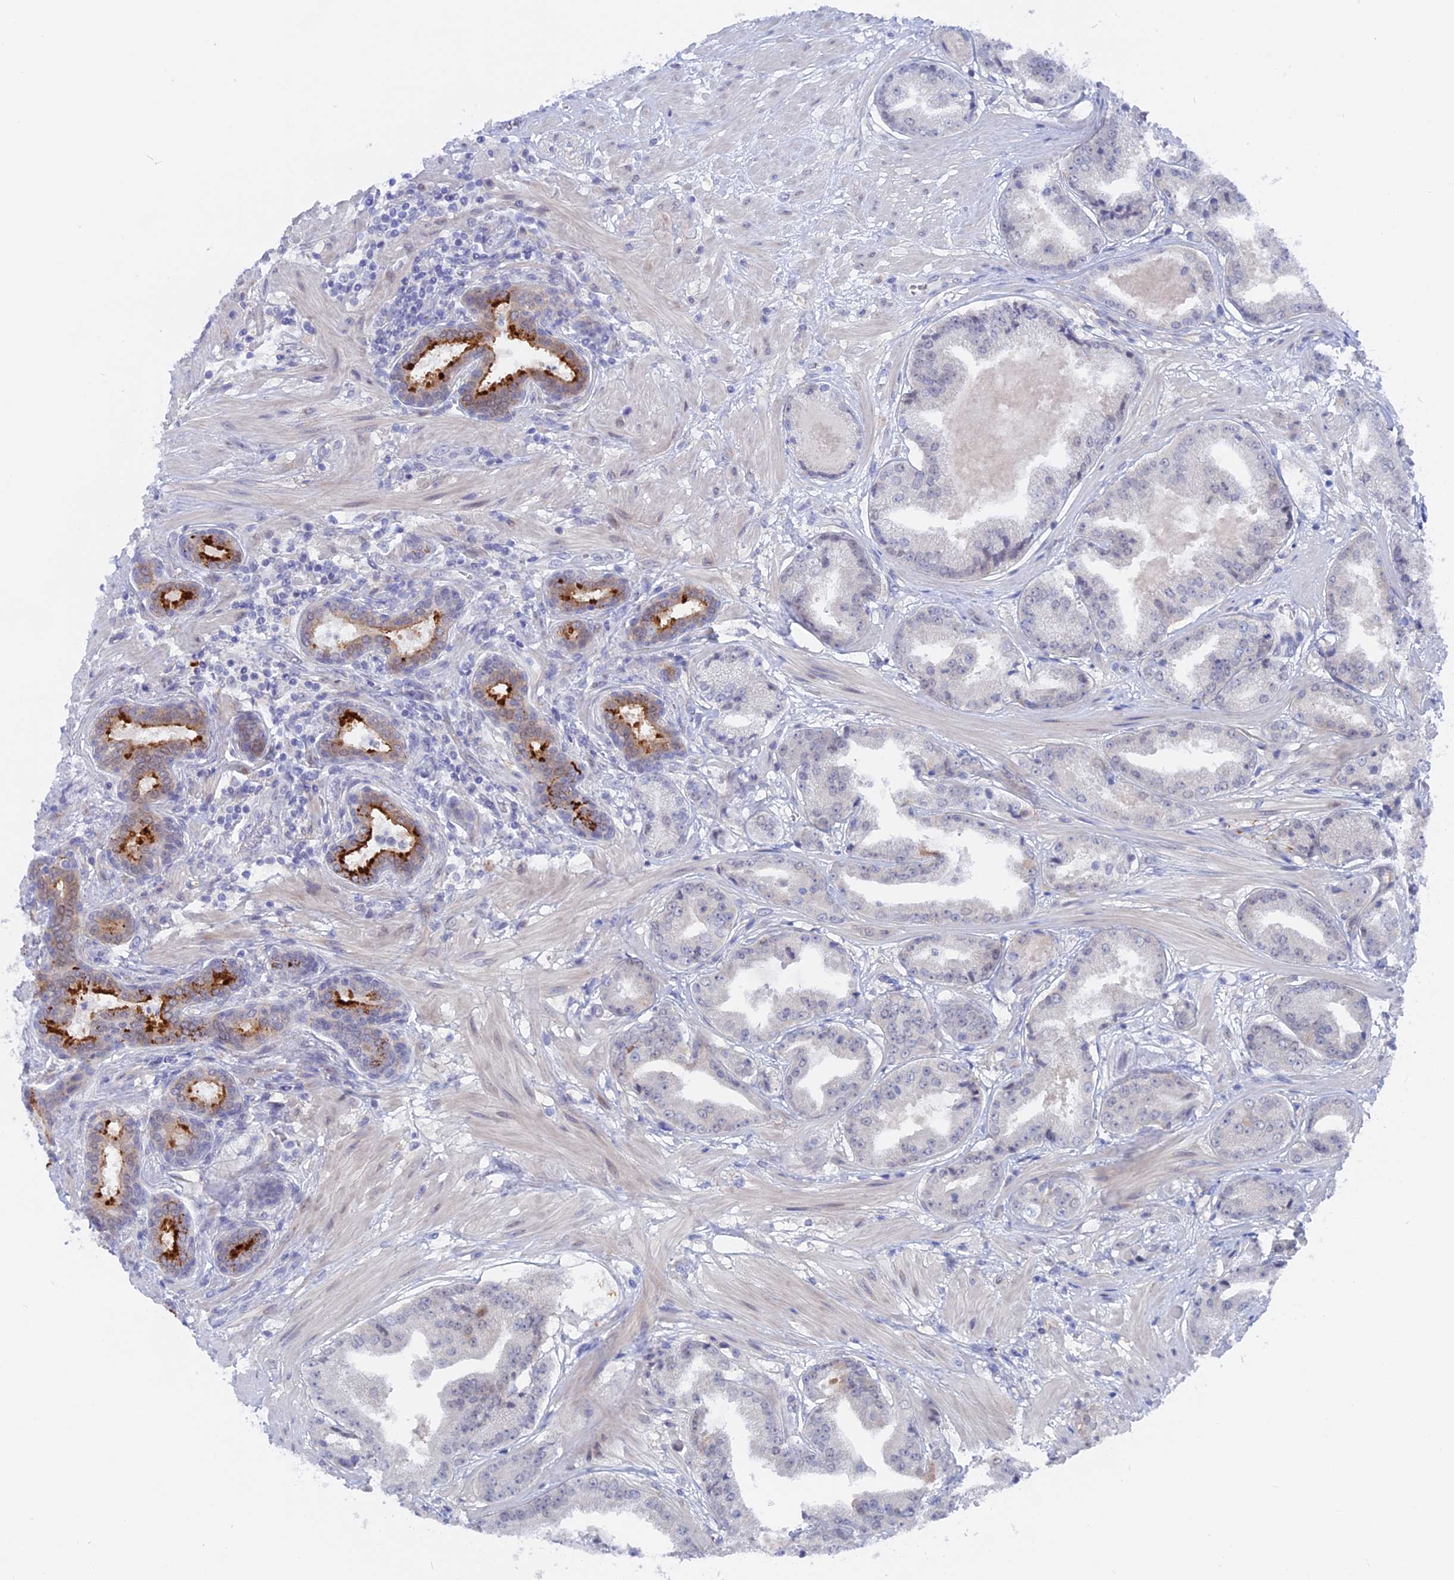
{"staining": {"intensity": "negative", "quantity": "none", "location": "none"}, "tissue": "prostate cancer", "cell_type": "Tumor cells", "image_type": "cancer", "snomed": [{"axis": "morphology", "description": "Adenocarcinoma, High grade"}, {"axis": "topography", "description": "Prostate"}], "caption": "This is a image of immunohistochemistry (IHC) staining of prostate cancer, which shows no positivity in tumor cells.", "gene": "DACT3", "patient": {"sex": "male", "age": 63}}